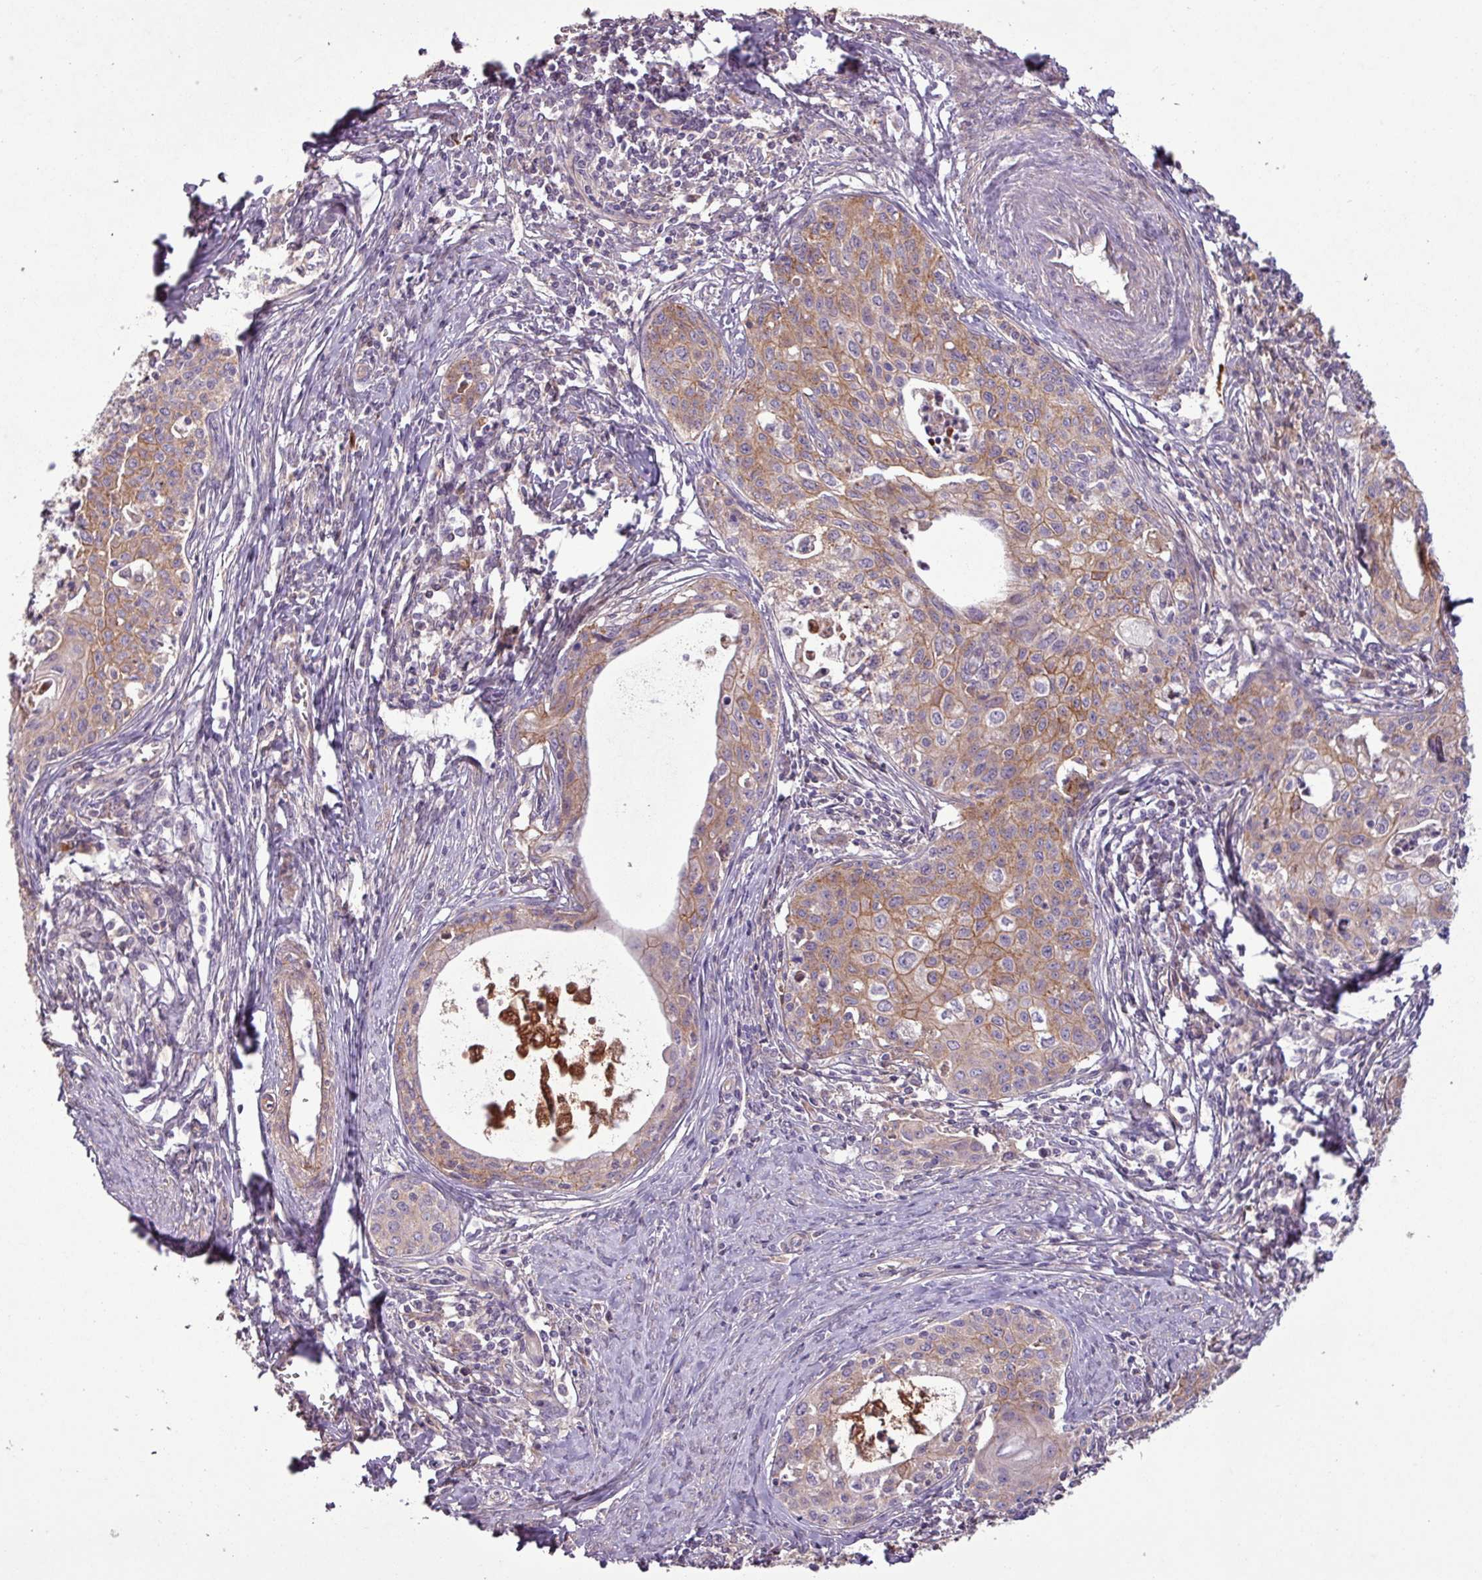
{"staining": {"intensity": "moderate", "quantity": "<25%", "location": "cytoplasmic/membranous"}, "tissue": "cervical cancer", "cell_type": "Tumor cells", "image_type": "cancer", "snomed": [{"axis": "morphology", "description": "Squamous cell carcinoma, NOS"}, {"axis": "morphology", "description": "Adenocarcinoma, NOS"}, {"axis": "topography", "description": "Cervix"}], "caption": "Tumor cells display moderate cytoplasmic/membranous positivity in about <25% of cells in cervical cancer (adenocarcinoma). (Stains: DAB in brown, nuclei in blue, Microscopy: brightfield microscopy at high magnification).", "gene": "C4B", "patient": {"sex": "female", "age": 52}}